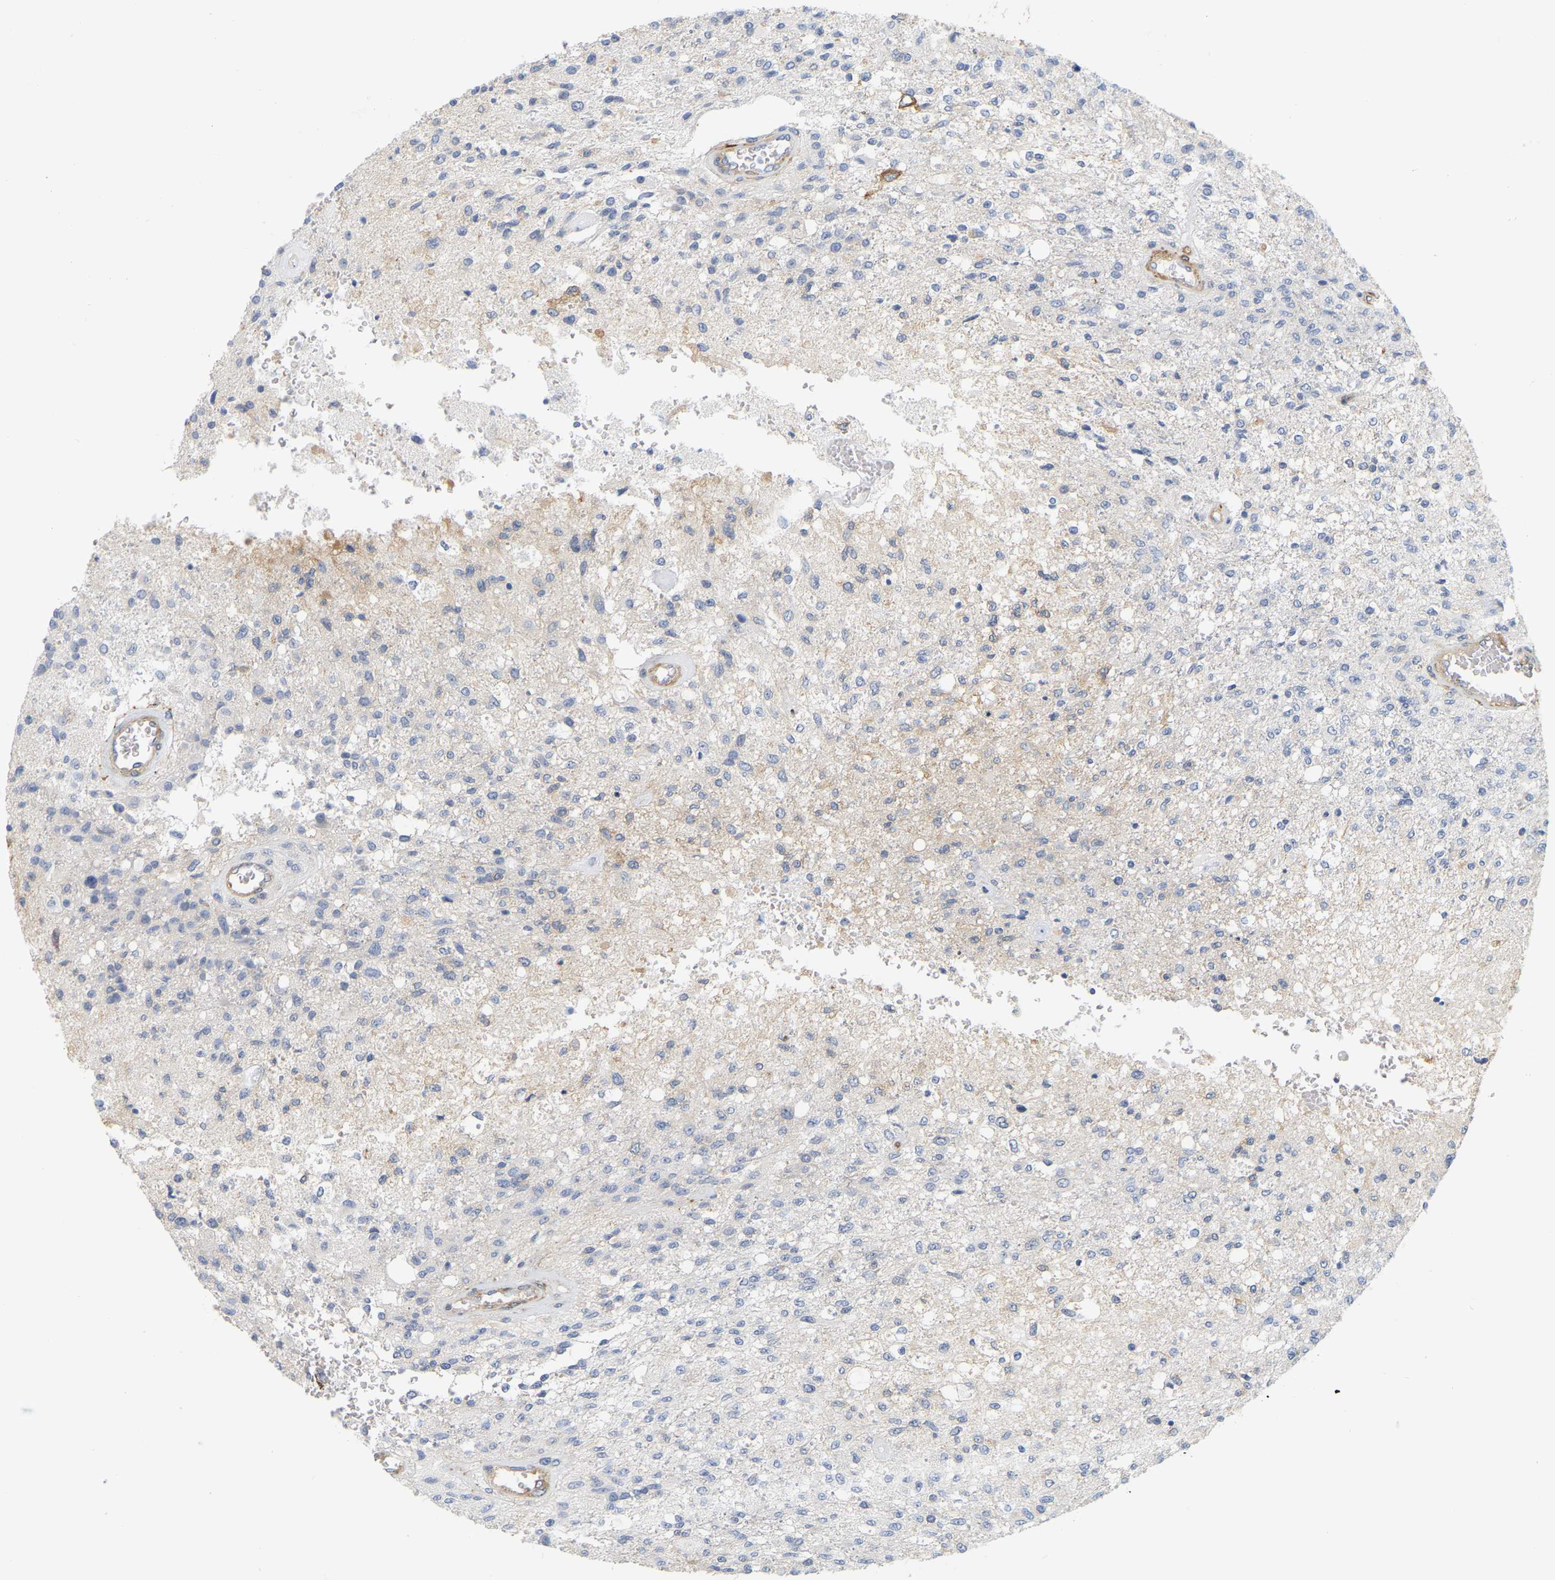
{"staining": {"intensity": "negative", "quantity": "none", "location": "none"}, "tissue": "glioma", "cell_type": "Tumor cells", "image_type": "cancer", "snomed": [{"axis": "morphology", "description": "Normal tissue, NOS"}, {"axis": "morphology", "description": "Glioma, malignant, High grade"}, {"axis": "topography", "description": "Cerebral cortex"}], "caption": "Immunohistochemistry (IHC) histopathology image of neoplastic tissue: glioma stained with DAB shows no significant protein expression in tumor cells. (Brightfield microscopy of DAB immunohistochemistry (IHC) at high magnification).", "gene": "RAPH1", "patient": {"sex": "male", "age": 77}}